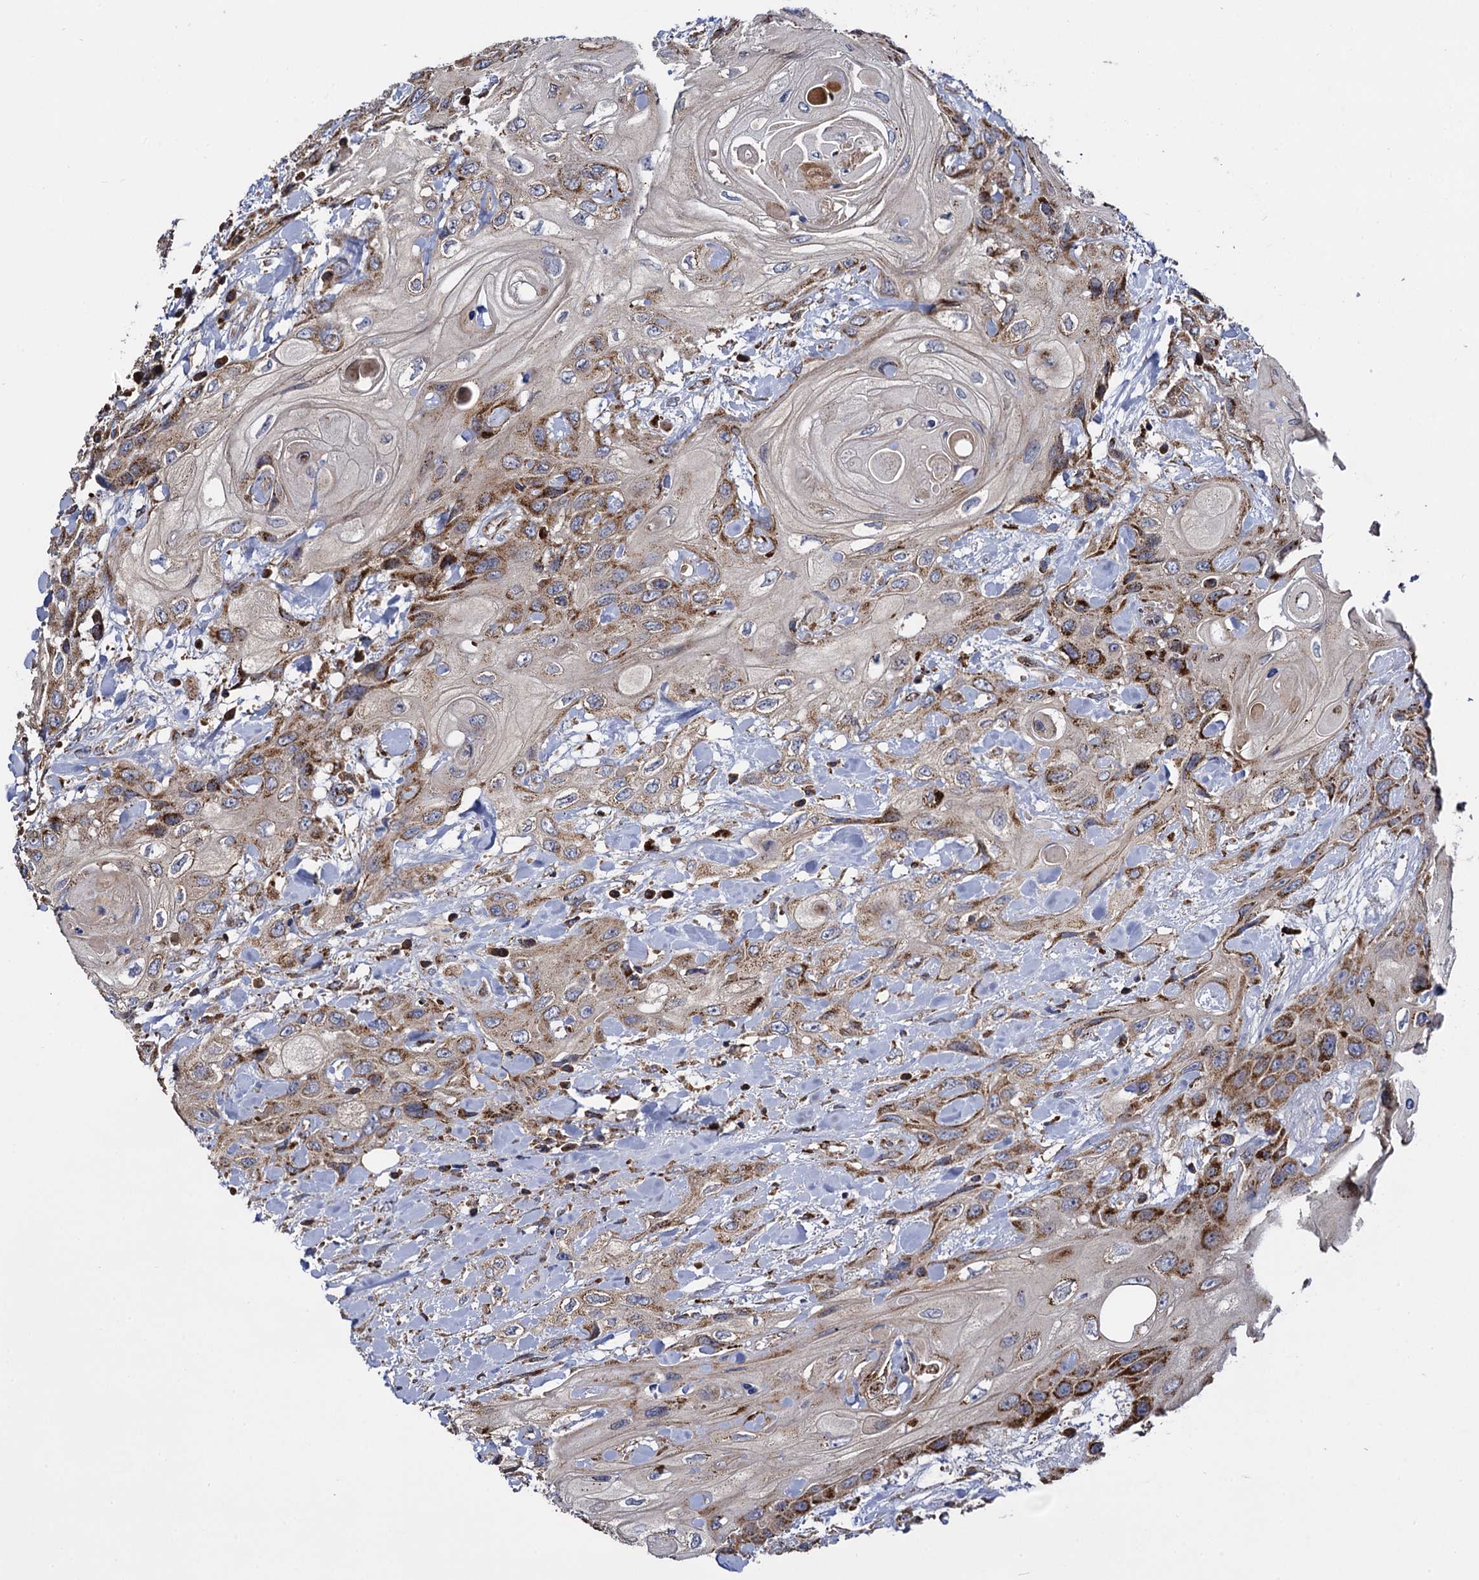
{"staining": {"intensity": "strong", "quantity": "25%-75%", "location": "cytoplasmic/membranous"}, "tissue": "head and neck cancer", "cell_type": "Tumor cells", "image_type": "cancer", "snomed": [{"axis": "morphology", "description": "Squamous cell carcinoma, NOS"}, {"axis": "topography", "description": "Head-Neck"}], "caption": "Immunohistochemical staining of human head and neck squamous cell carcinoma shows strong cytoplasmic/membranous protein staining in about 25%-75% of tumor cells. (Brightfield microscopy of DAB IHC at high magnification).", "gene": "IQCH", "patient": {"sex": "female", "age": 43}}